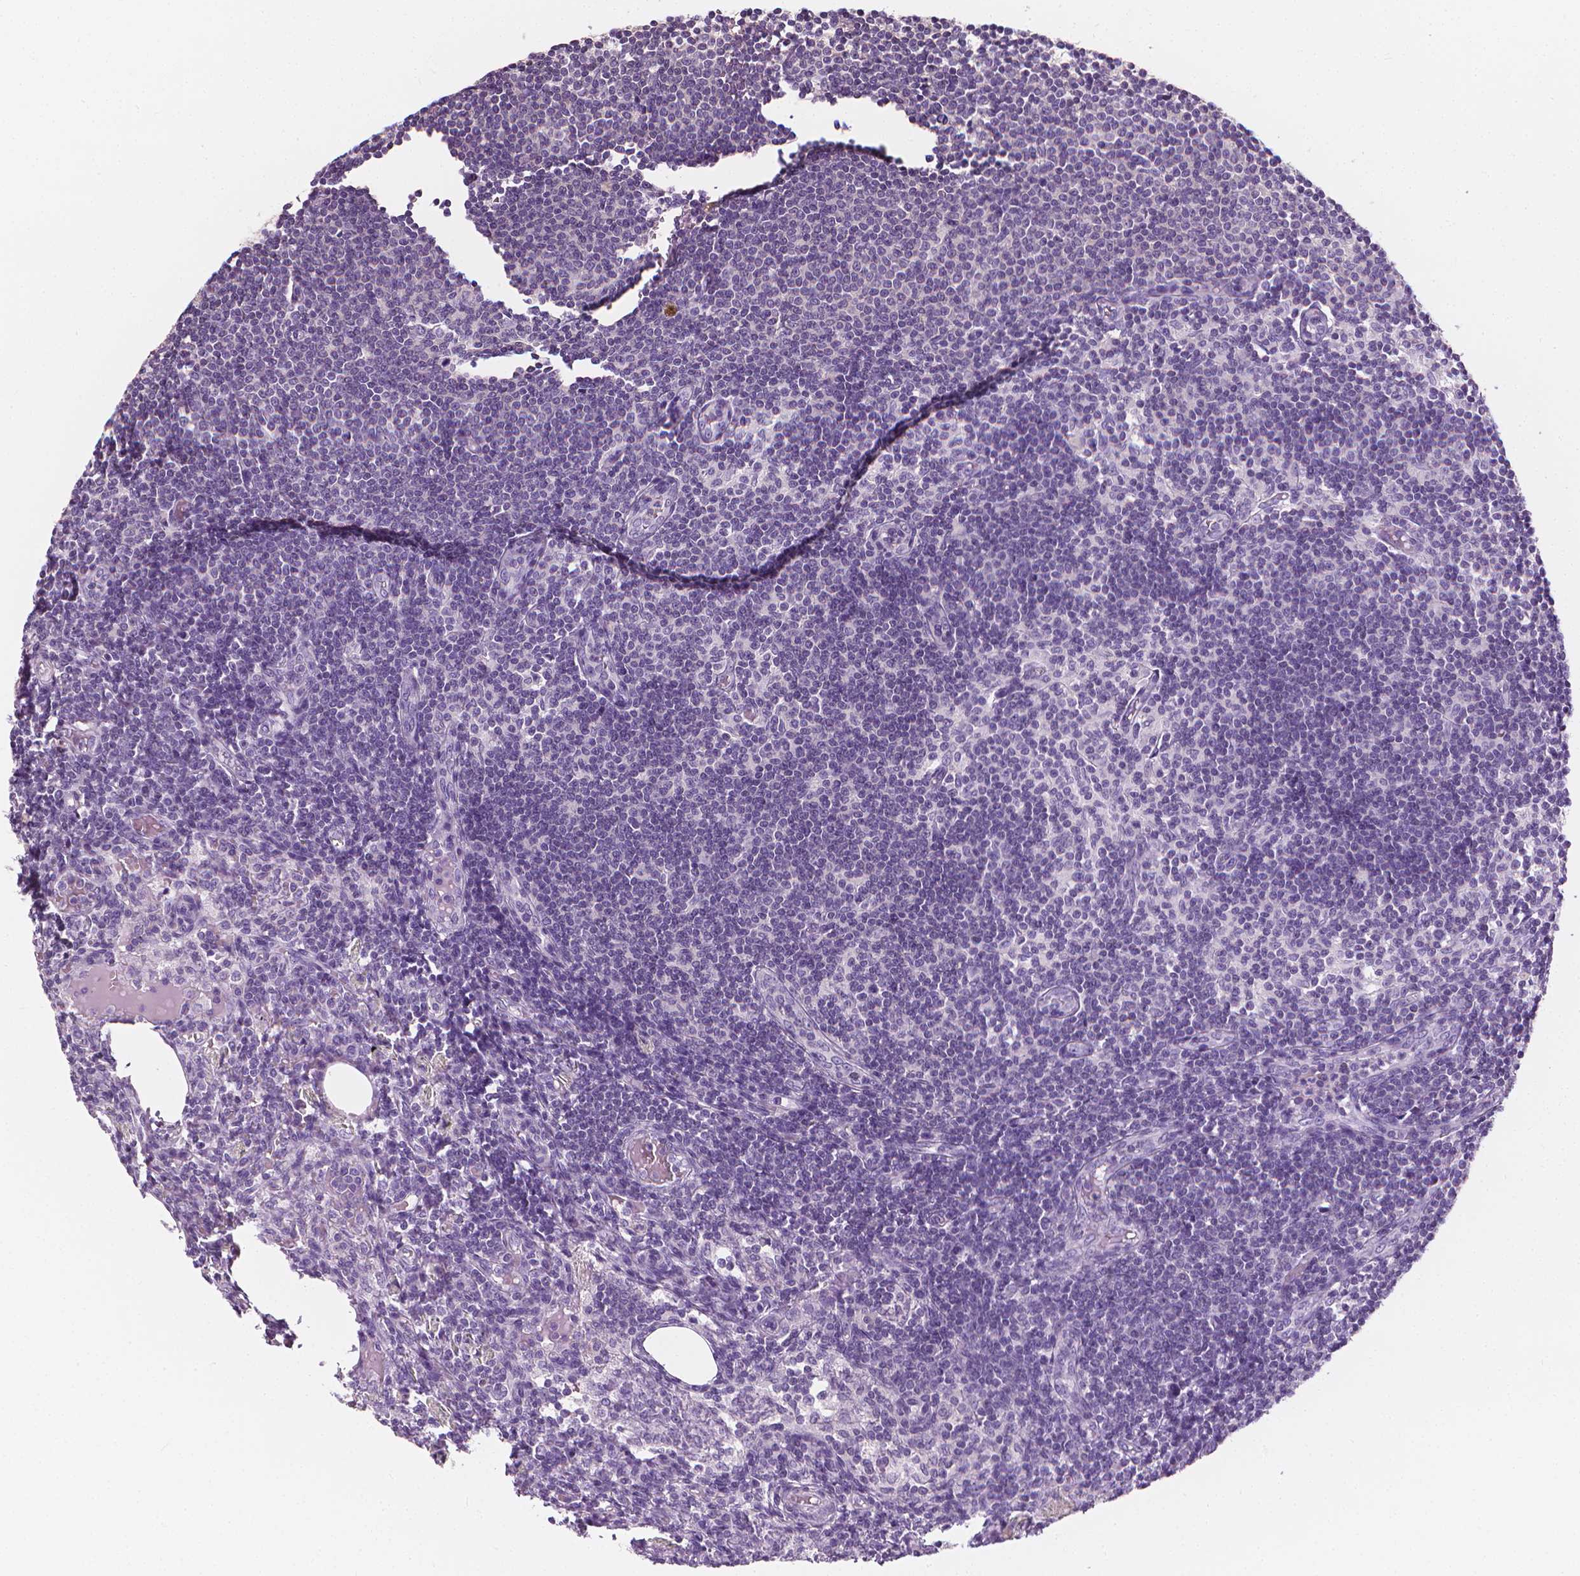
{"staining": {"intensity": "negative", "quantity": "none", "location": "none"}, "tissue": "lymph node", "cell_type": "Germinal center cells", "image_type": "normal", "snomed": [{"axis": "morphology", "description": "Normal tissue, NOS"}, {"axis": "topography", "description": "Lymph node"}], "caption": "The IHC histopathology image has no significant positivity in germinal center cells of lymph node.", "gene": "DCAF8L1", "patient": {"sex": "female", "age": 69}}